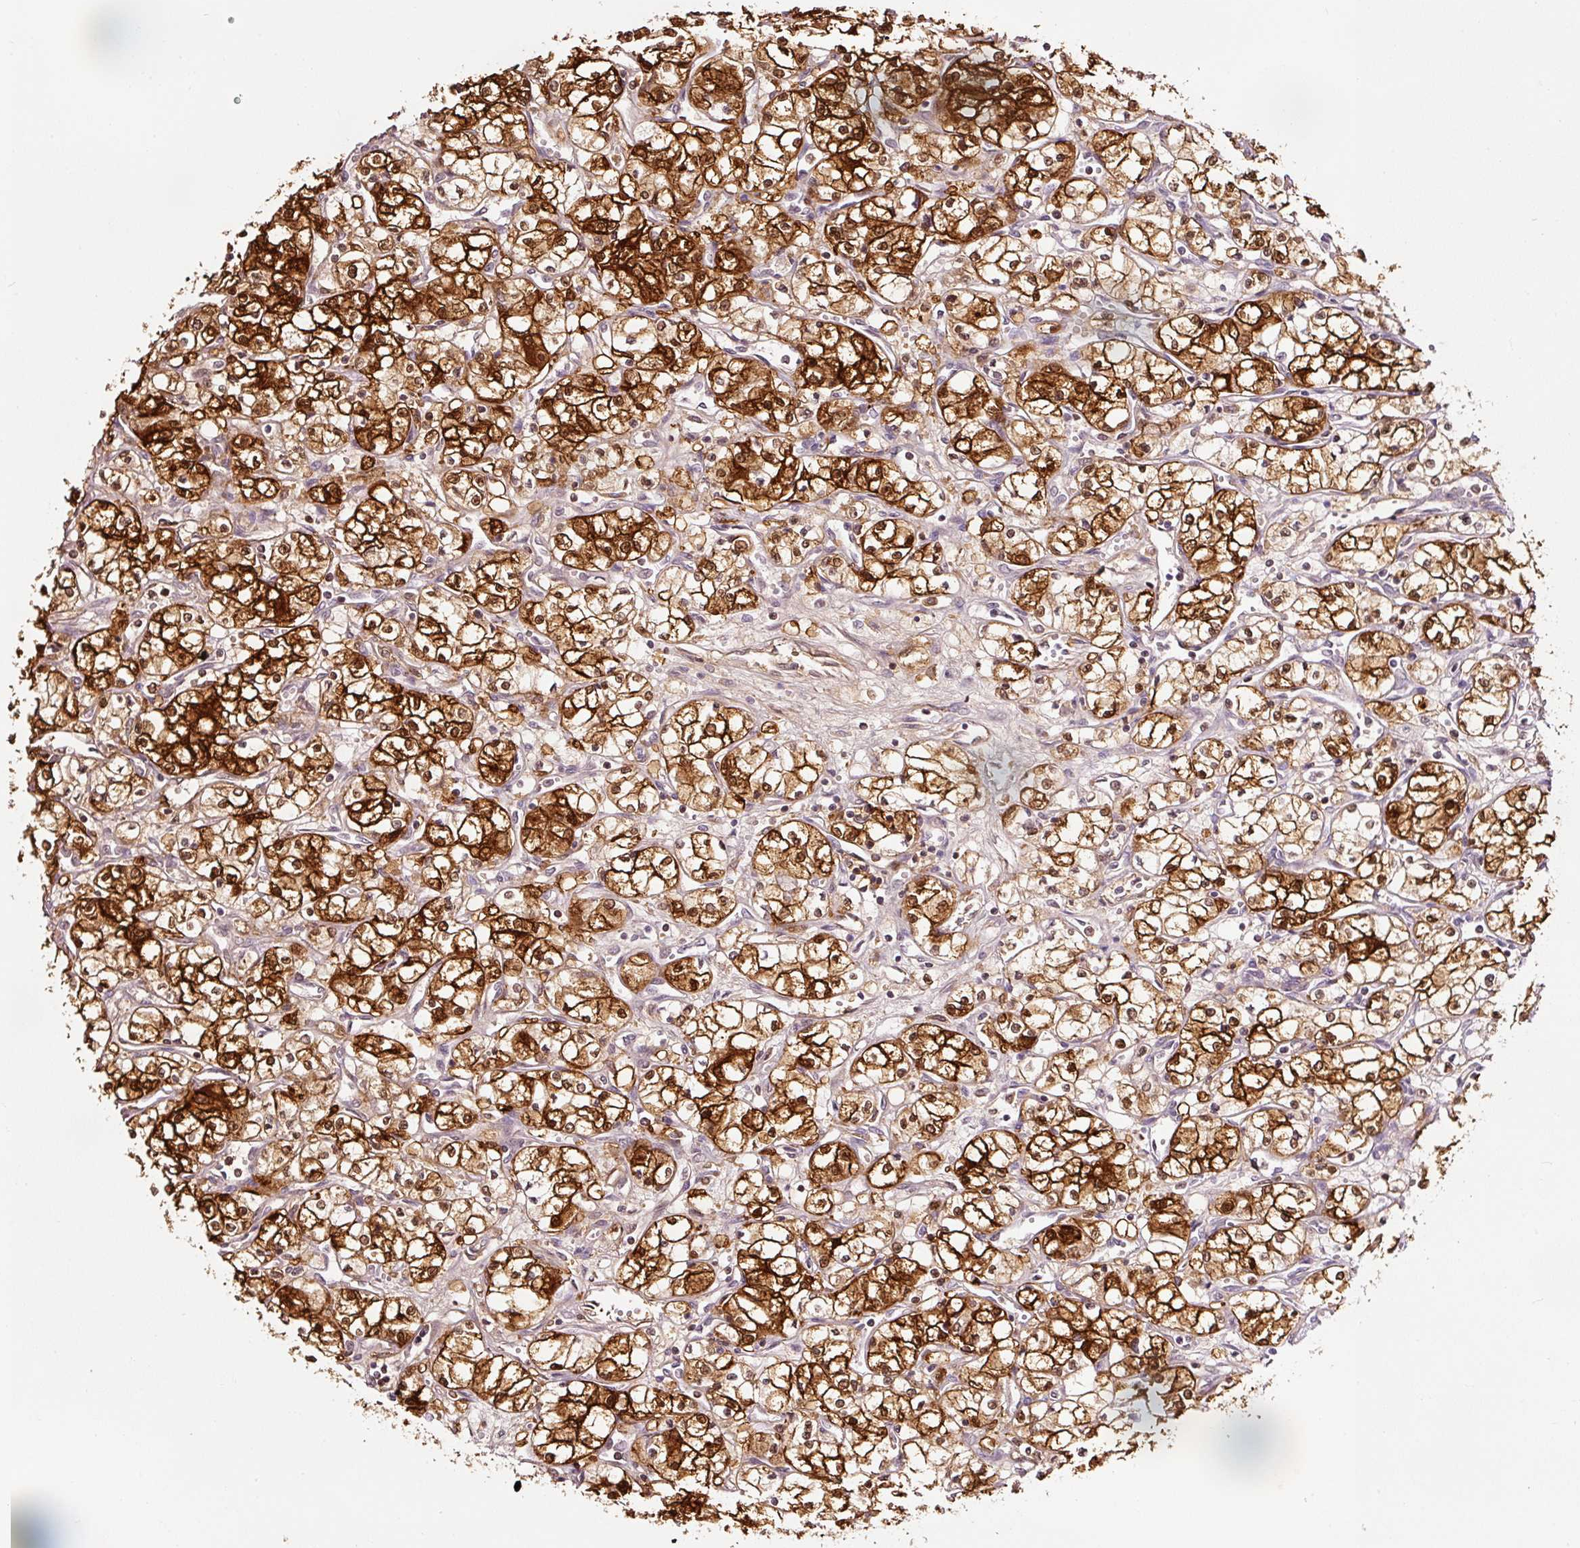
{"staining": {"intensity": "strong", "quantity": ">75%", "location": "cytoplasmic/membranous,nuclear"}, "tissue": "renal cancer", "cell_type": "Tumor cells", "image_type": "cancer", "snomed": [{"axis": "morphology", "description": "Normal tissue, NOS"}, {"axis": "morphology", "description": "Adenocarcinoma, NOS"}, {"axis": "topography", "description": "Kidney"}], "caption": "The immunohistochemical stain shows strong cytoplasmic/membranous and nuclear expression in tumor cells of renal cancer (adenocarcinoma) tissue. Nuclei are stained in blue.", "gene": "FBXL14", "patient": {"sex": "male", "age": 59}}